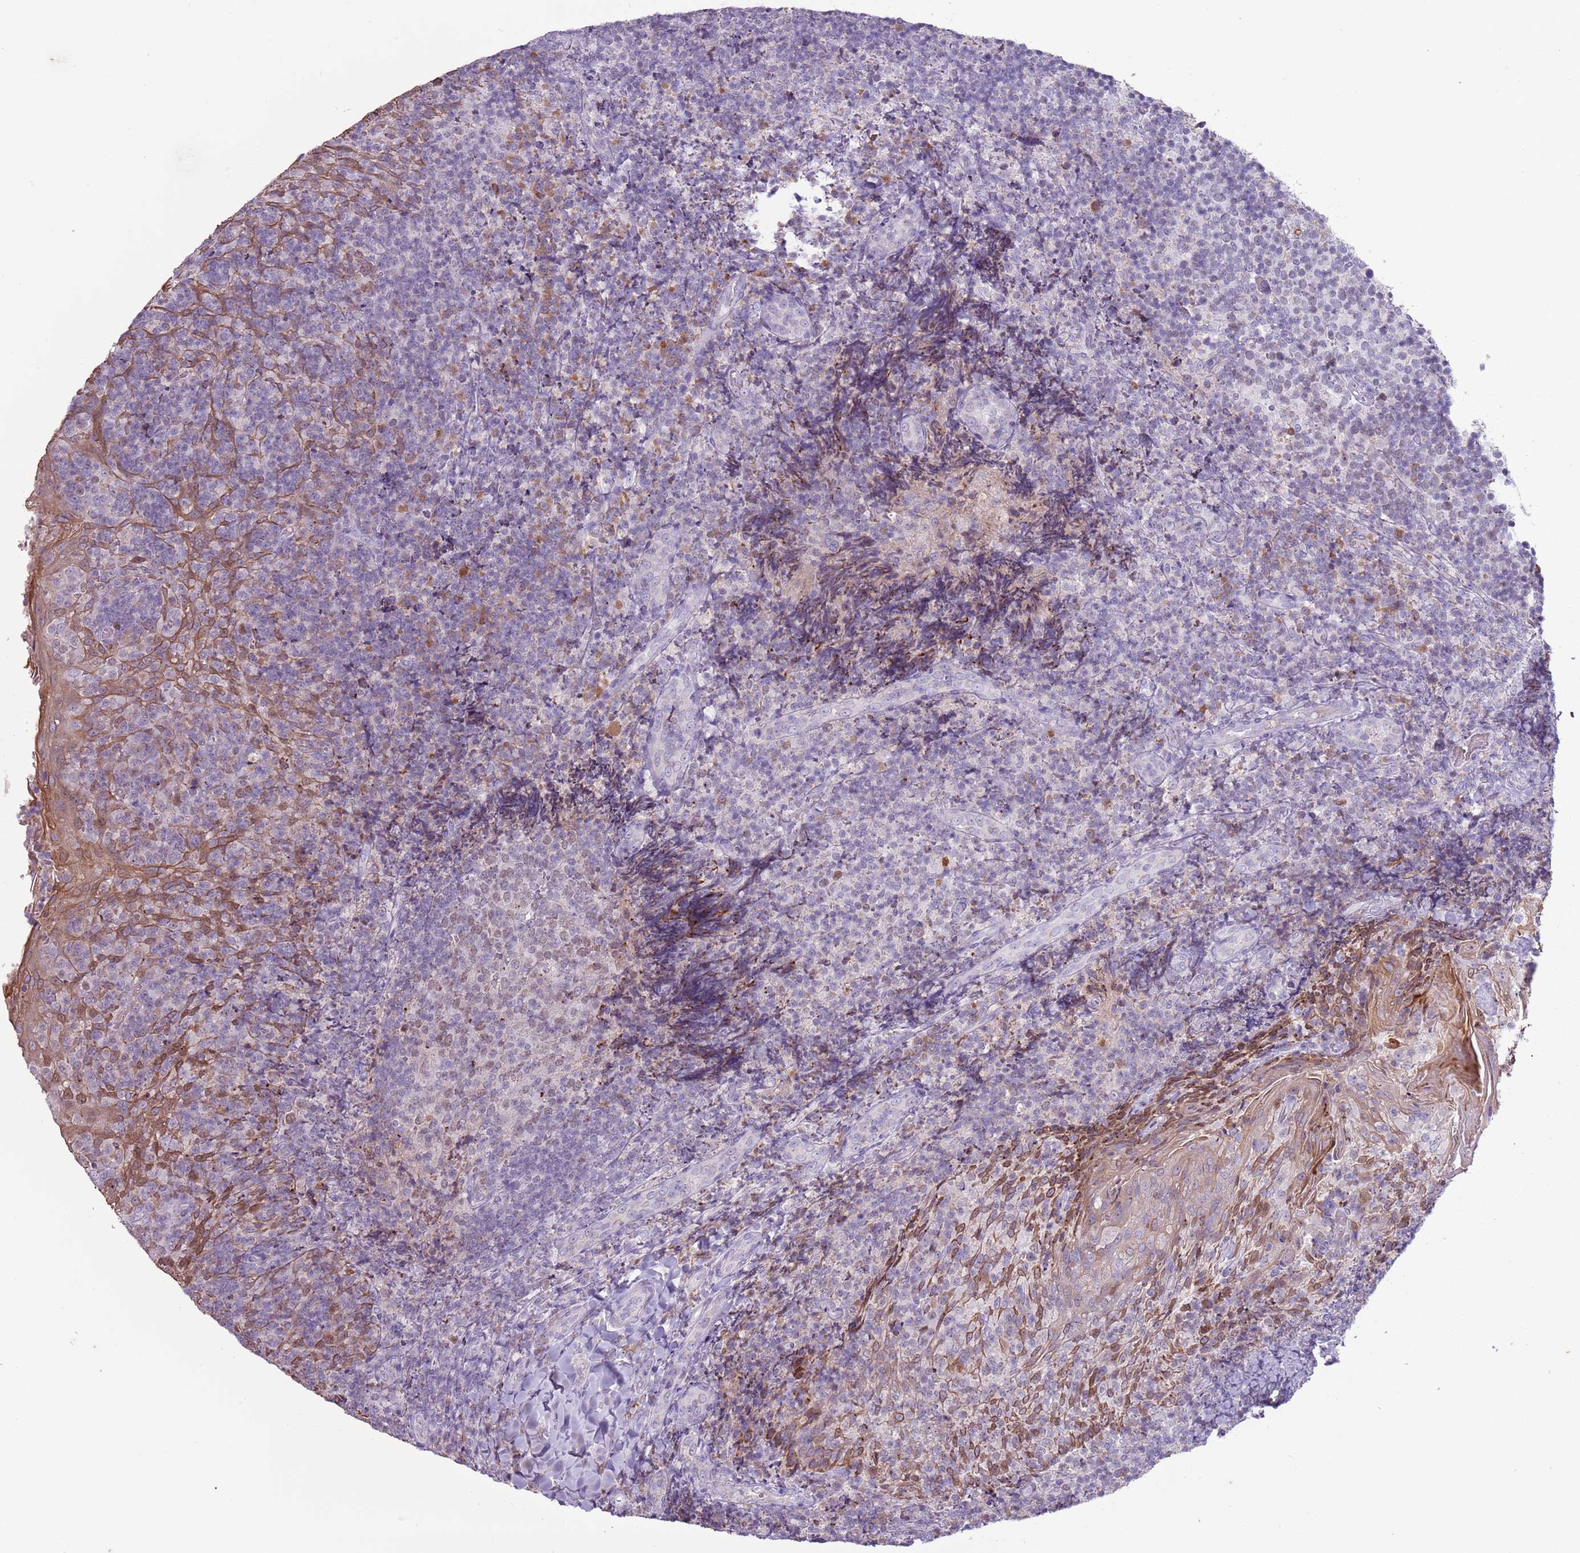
{"staining": {"intensity": "weak", "quantity": "25%-75%", "location": "cytoplasmic/membranous"}, "tissue": "tonsil", "cell_type": "Germinal center cells", "image_type": "normal", "snomed": [{"axis": "morphology", "description": "Normal tissue, NOS"}, {"axis": "topography", "description": "Tonsil"}], "caption": "Immunohistochemical staining of benign human tonsil exhibits weak cytoplasmic/membranous protein positivity in about 25%-75% of germinal center cells. (DAB IHC, brown staining for protein, blue staining for nuclei).", "gene": "SYS1", "patient": {"sex": "female", "age": 10}}